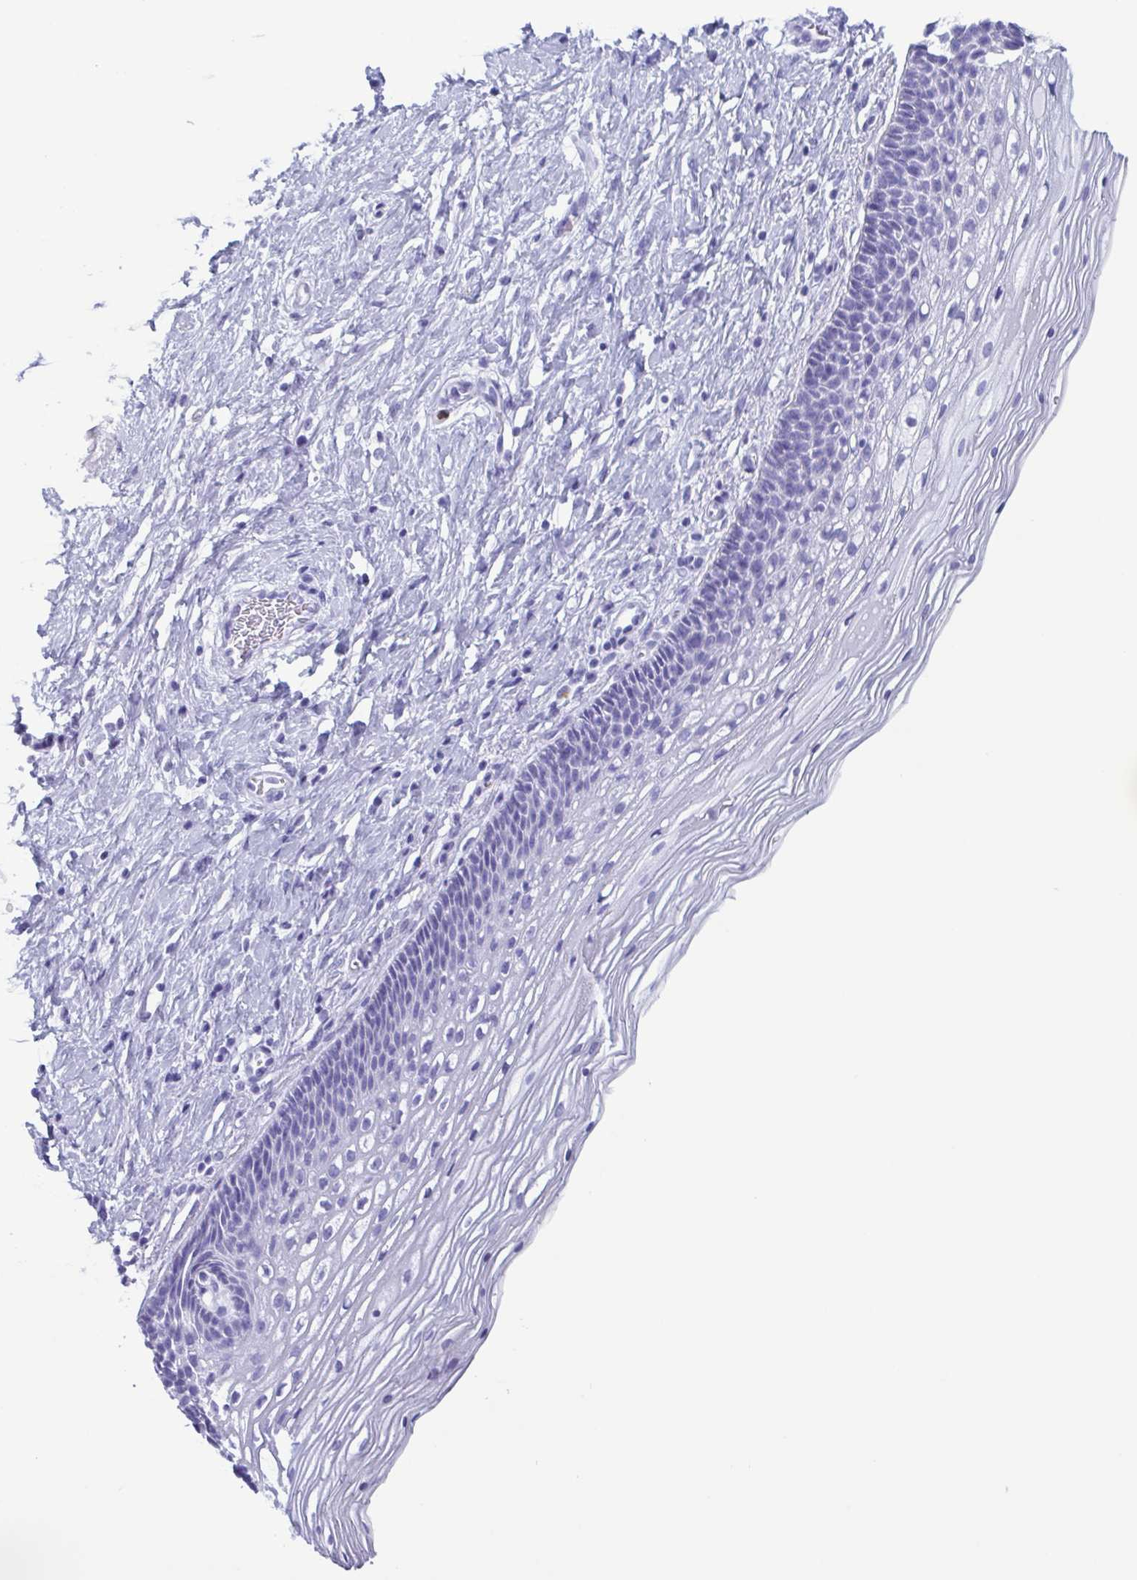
{"staining": {"intensity": "weak", "quantity": "<25%", "location": "cytoplasmic/membranous"}, "tissue": "cervix", "cell_type": "Glandular cells", "image_type": "normal", "snomed": [{"axis": "morphology", "description": "Normal tissue, NOS"}, {"axis": "topography", "description": "Cervix"}], "caption": "DAB (3,3'-diaminobenzidine) immunohistochemical staining of benign cervix demonstrates no significant positivity in glandular cells.", "gene": "LTF", "patient": {"sex": "female", "age": 34}}